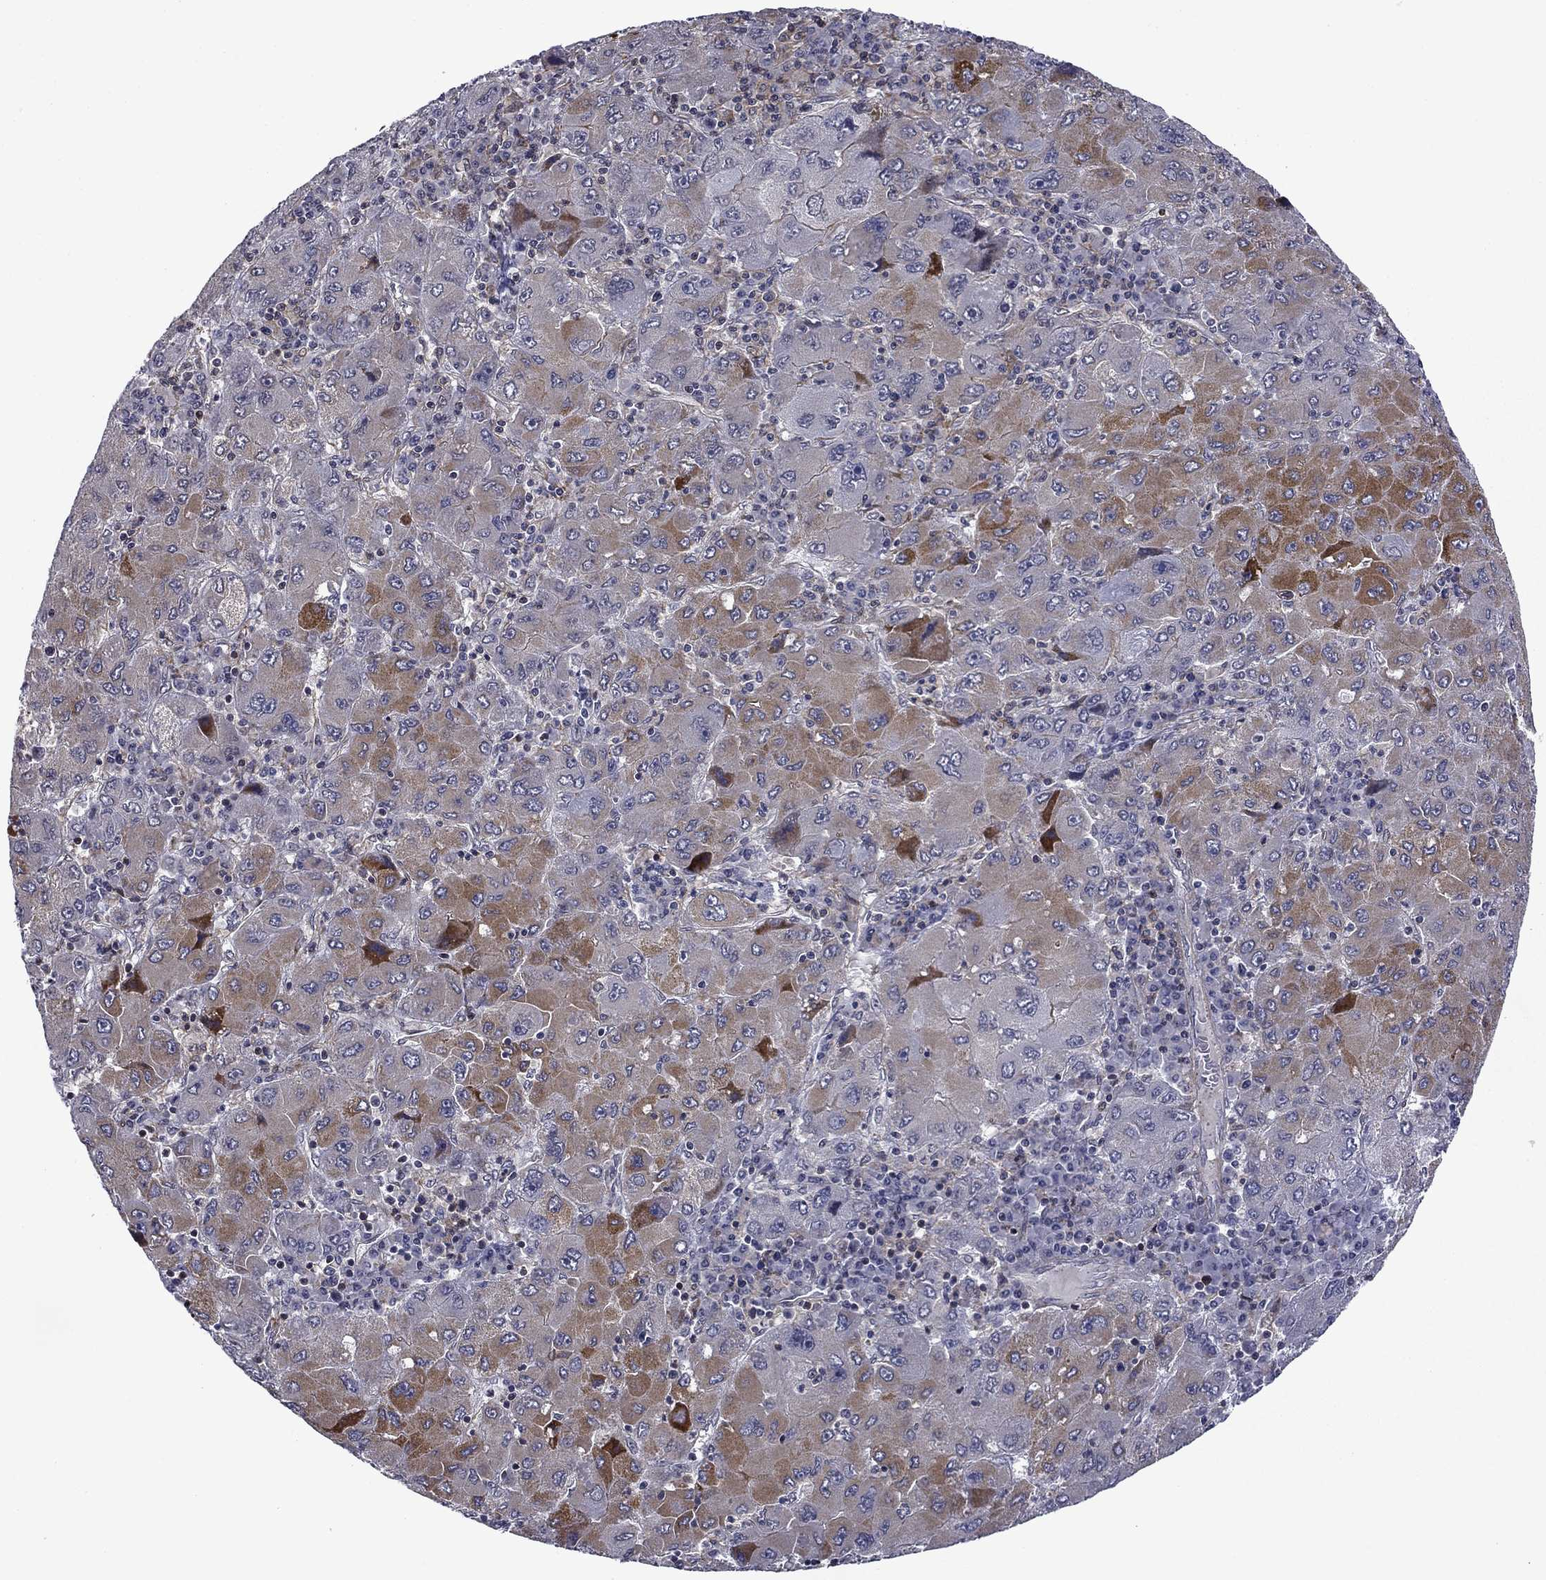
{"staining": {"intensity": "moderate", "quantity": "<25%", "location": "cytoplasmic/membranous"}, "tissue": "liver cancer", "cell_type": "Tumor cells", "image_type": "cancer", "snomed": [{"axis": "morphology", "description": "Carcinoma, Hepatocellular, NOS"}, {"axis": "topography", "description": "Liver"}], "caption": "Liver hepatocellular carcinoma tissue displays moderate cytoplasmic/membranous positivity in approximately <25% of tumor cells, visualized by immunohistochemistry. (brown staining indicates protein expression, while blue staining denotes nuclei).", "gene": "B3GAT1", "patient": {"sex": "male", "age": 75}}